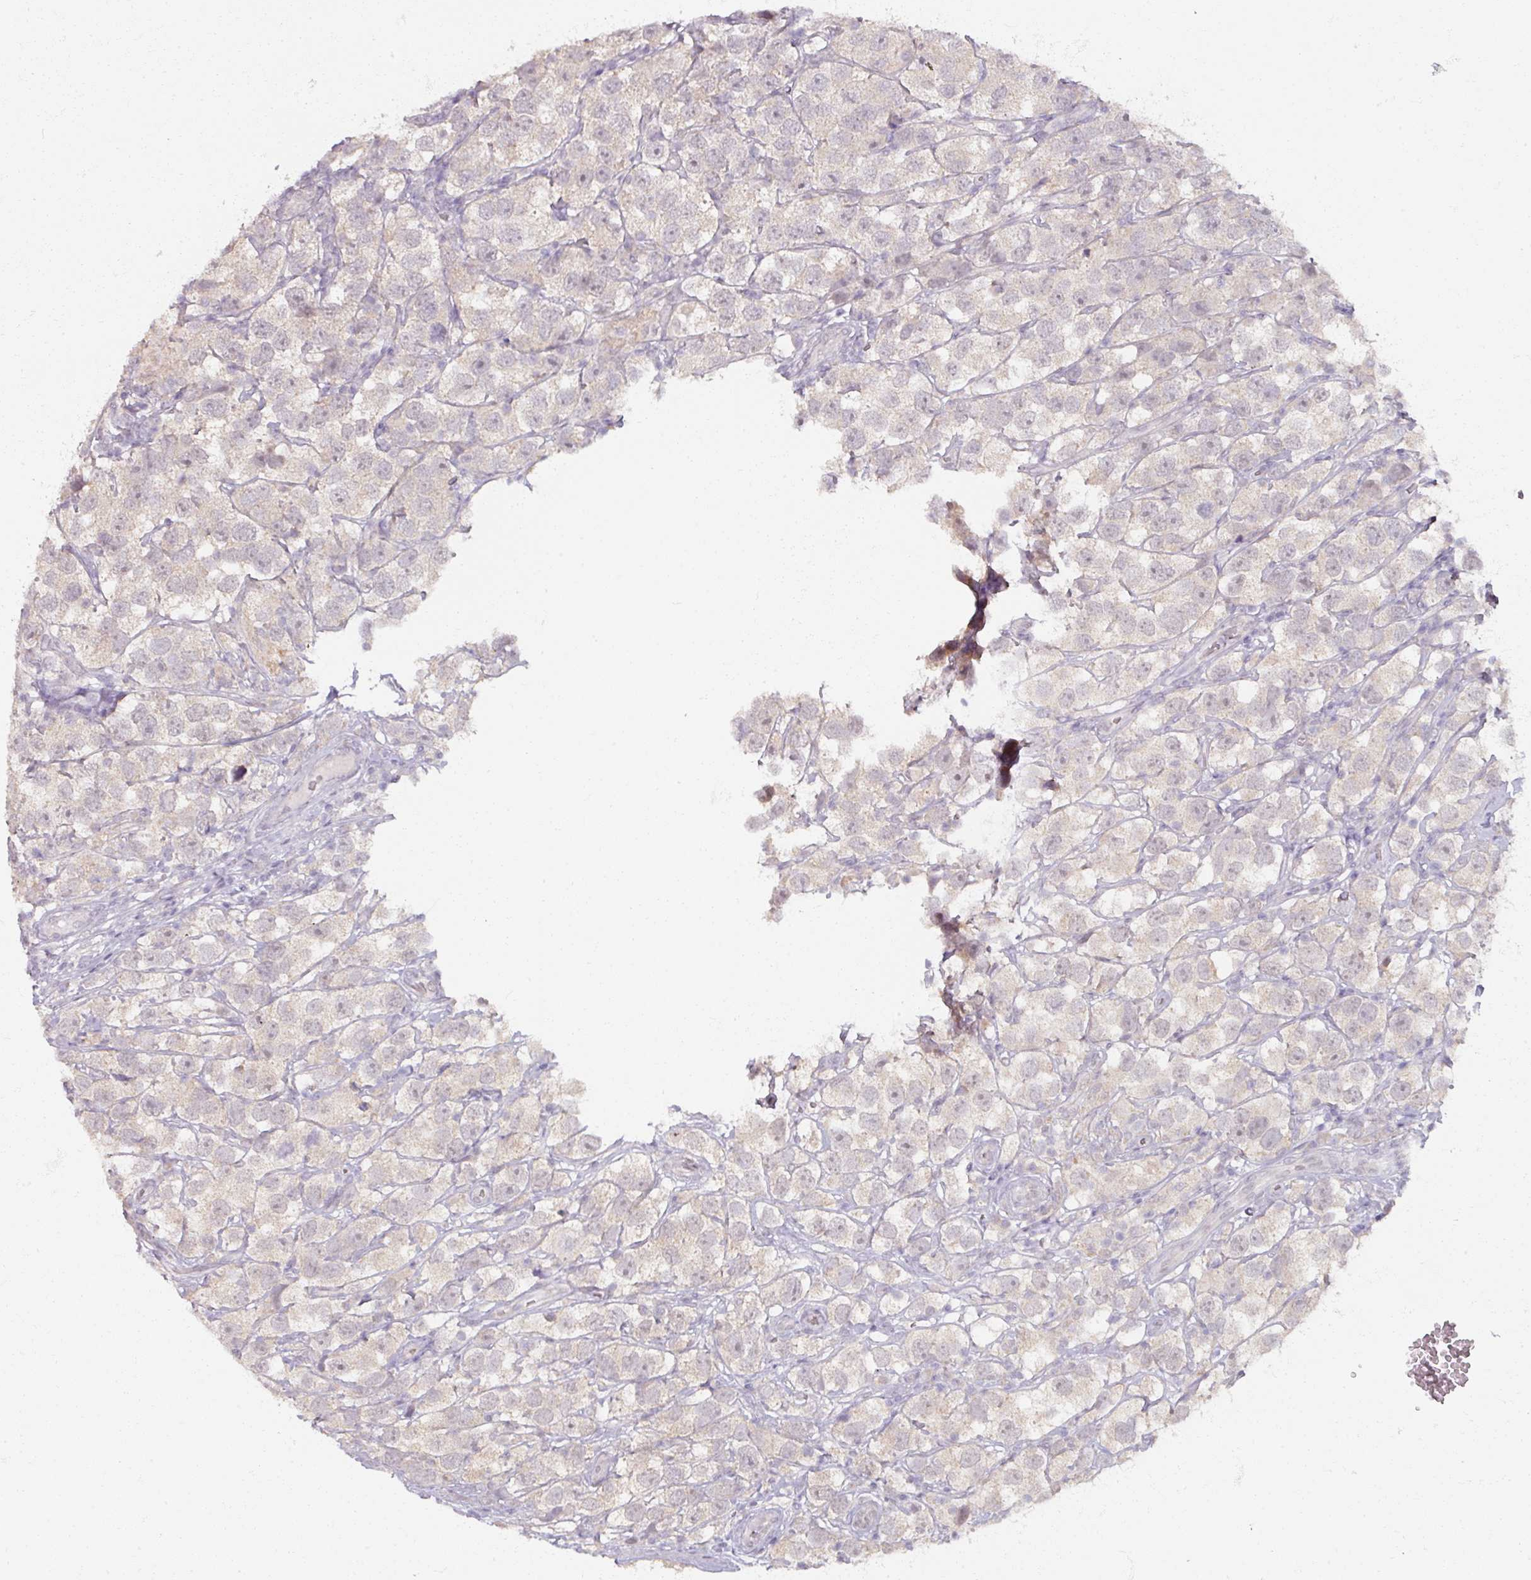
{"staining": {"intensity": "negative", "quantity": "none", "location": "none"}, "tissue": "testis cancer", "cell_type": "Tumor cells", "image_type": "cancer", "snomed": [{"axis": "morphology", "description": "Seminoma, NOS"}, {"axis": "topography", "description": "Testis"}], "caption": "Testis cancer (seminoma) was stained to show a protein in brown. There is no significant staining in tumor cells.", "gene": "SOX11", "patient": {"sex": "male", "age": 26}}